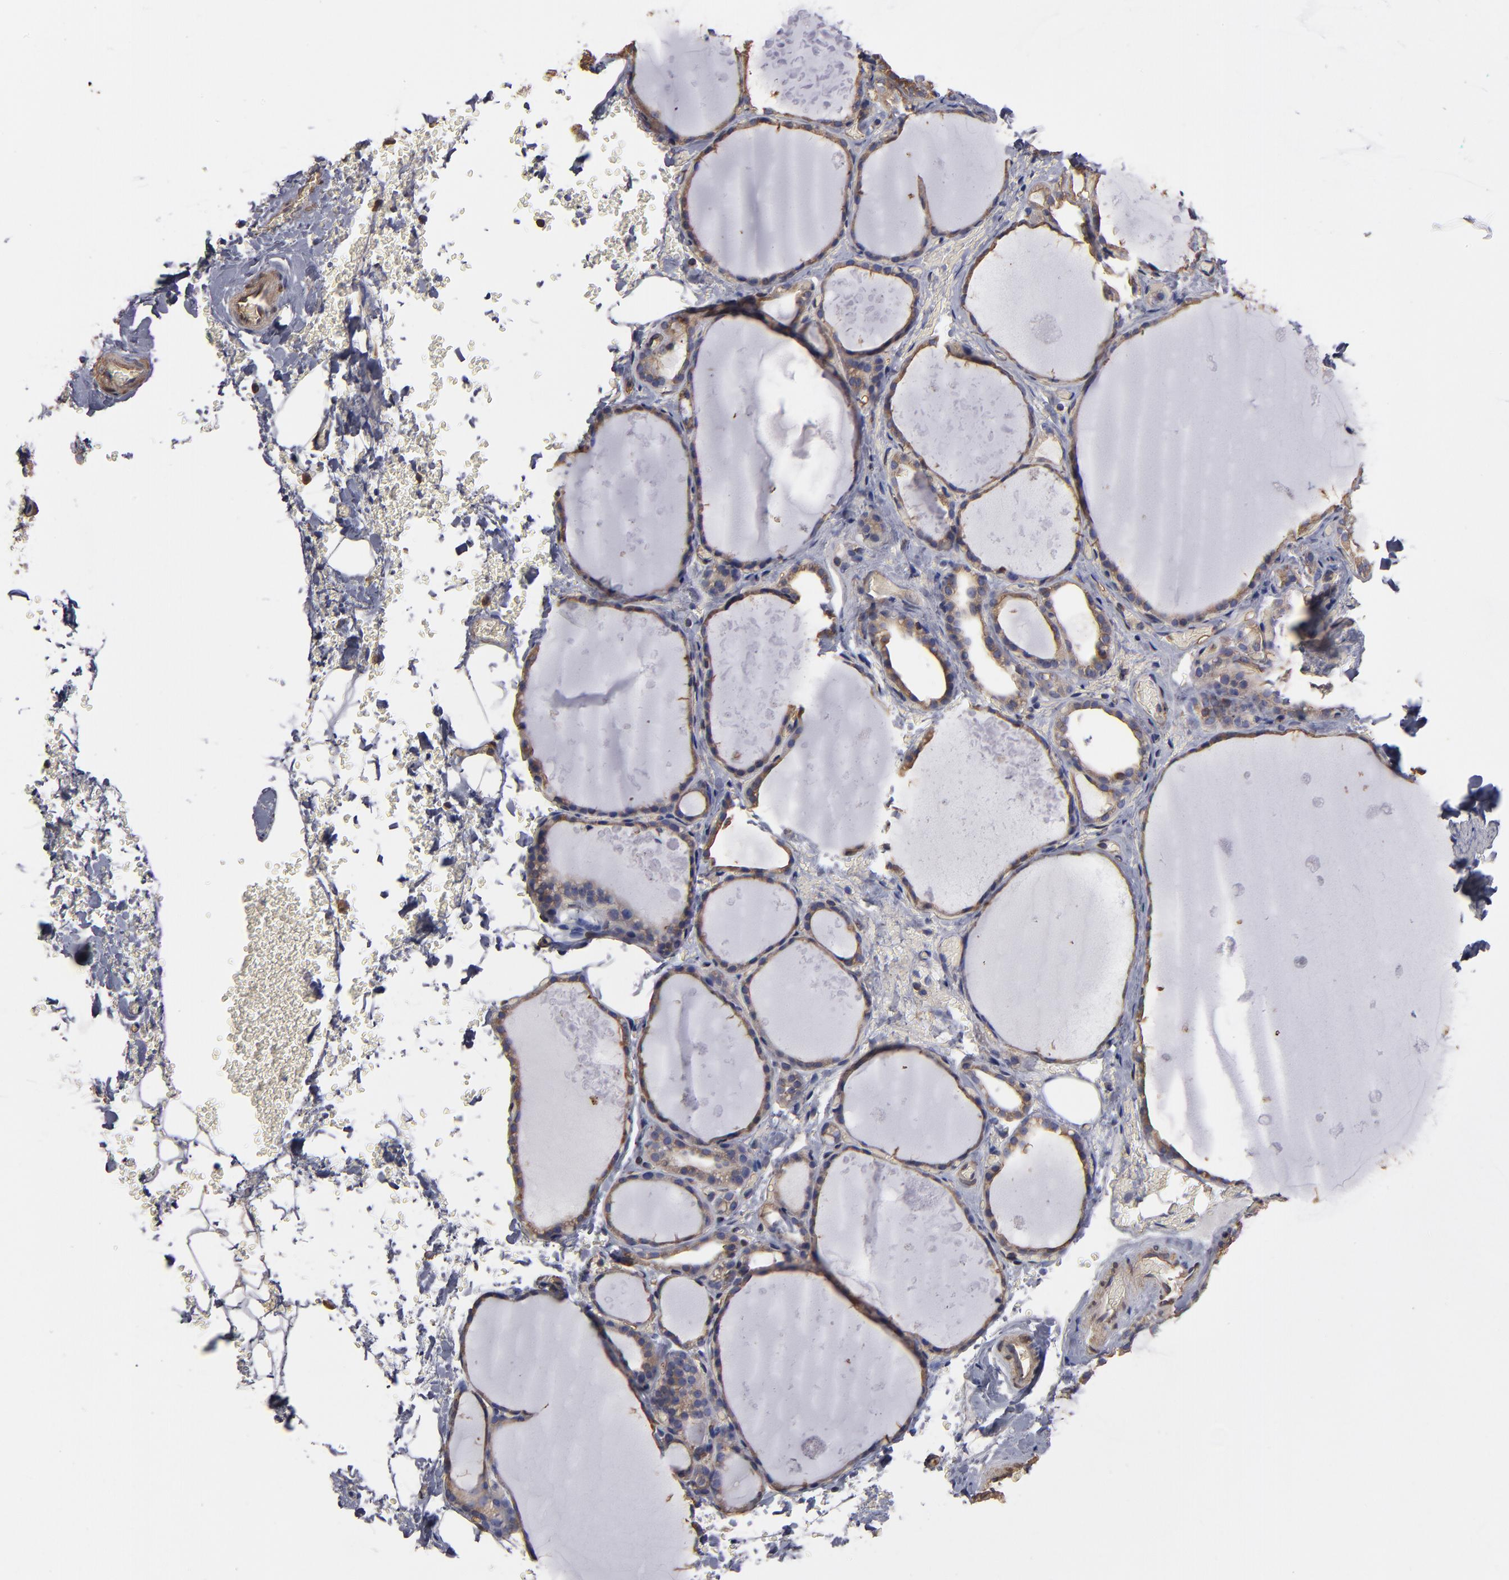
{"staining": {"intensity": "weak", "quantity": ">75%", "location": "cytoplasmic/membranous"}, "tissue": "thyroid gland", "cell_type": "Glandular cells", "image_type": "normal", "snomed": [{"axis": "morphology", "description": "Normal tissue, NOS"}, {"axis": "topography", "description": "Thyroid gland"}], "caption": "A low amount of weak cytoplasmic/membranous positivity is identified in approximately >75% of glandular cells in benign thyroid gland.", "gene": "ESYT2", "patient": {"sex": "male", "age": 61}}